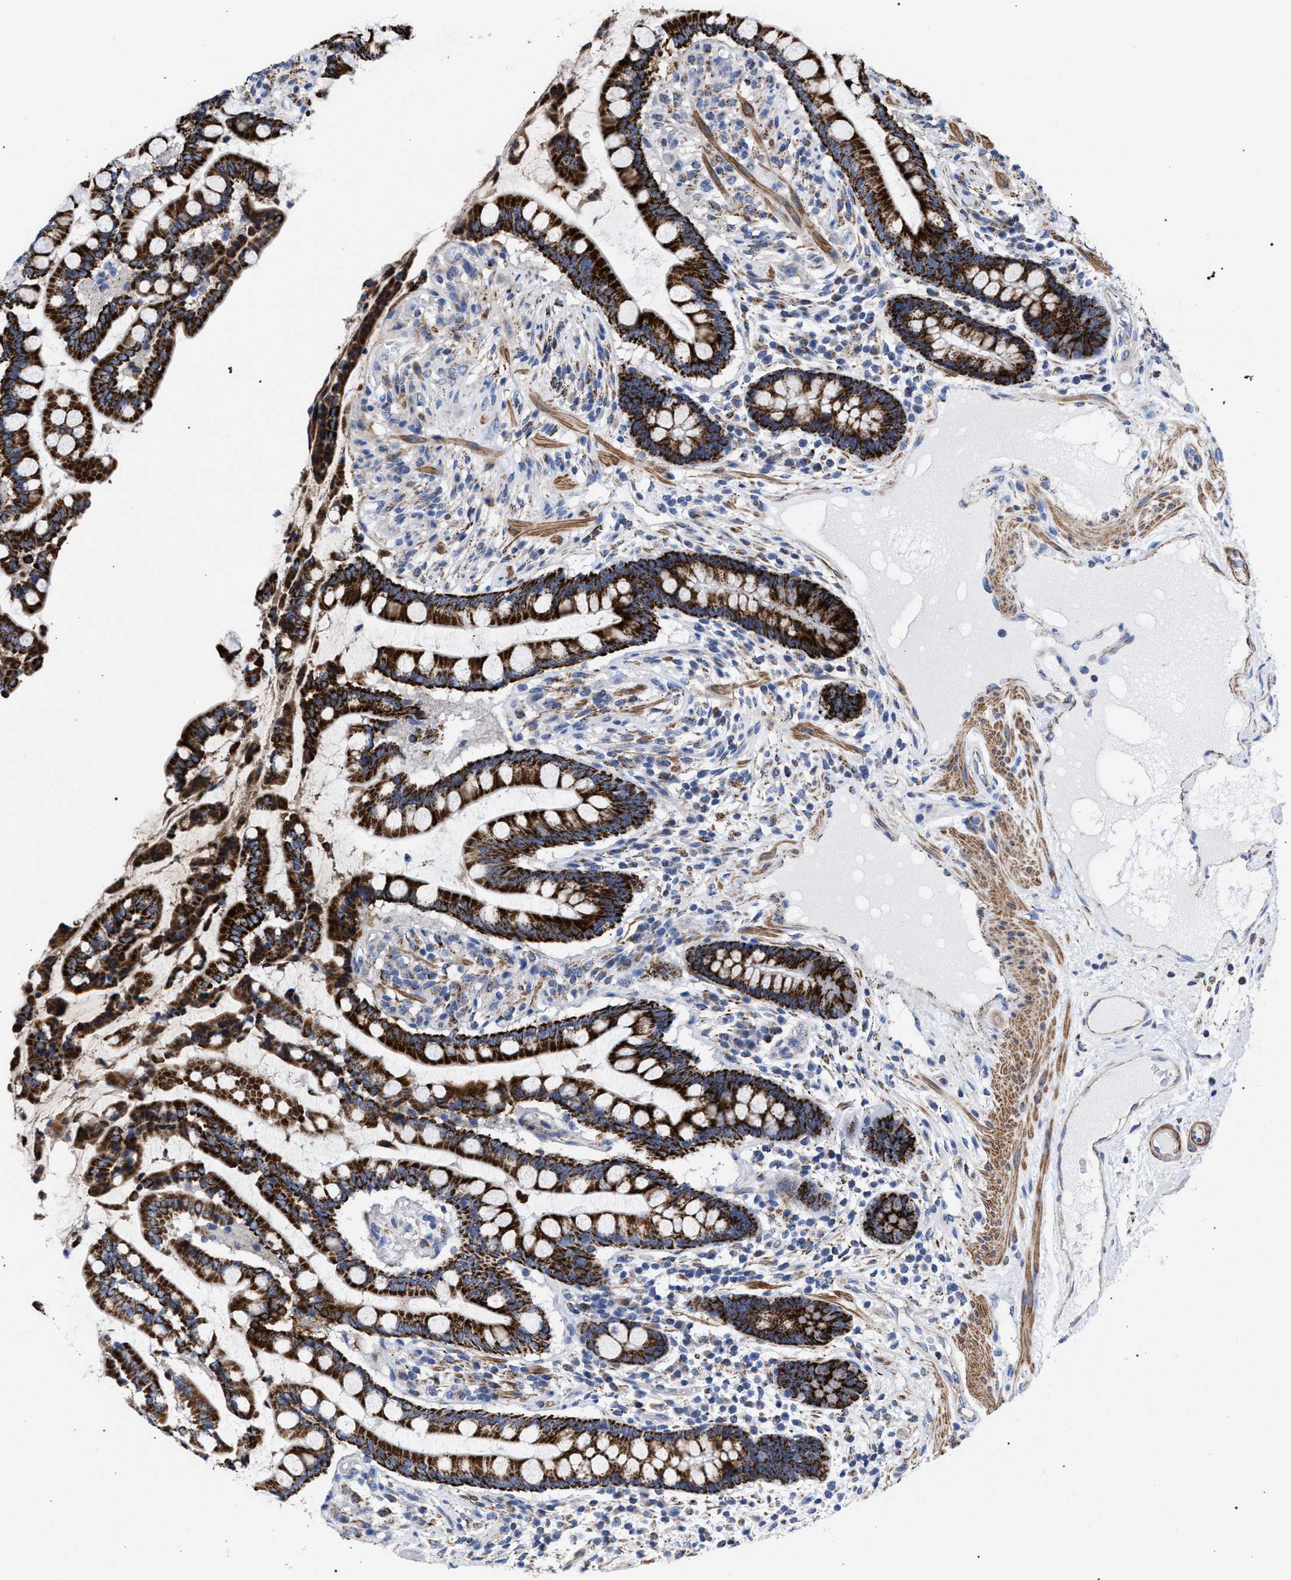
{"staining": {"intensity": "weak", "quantity": "25%-75%", "location": "cytoplasmic/membranous"}, "tissue": "colon", "cell_type": "Endothelial cells", "image_type": "normal", "snomed": [{"axis": "morphology", "description": "Normal tissue, NOS"}, {"axis": "topography", "description": "Colon"}], "caption": "This is a photomicrograph of immunohistochemistry staining of normal colon, which shows weak staining in the cytoplasmic/membranous of endothelial cells.", "gene": "ACADS", "patient": {"sex": "male", "age": 73}}